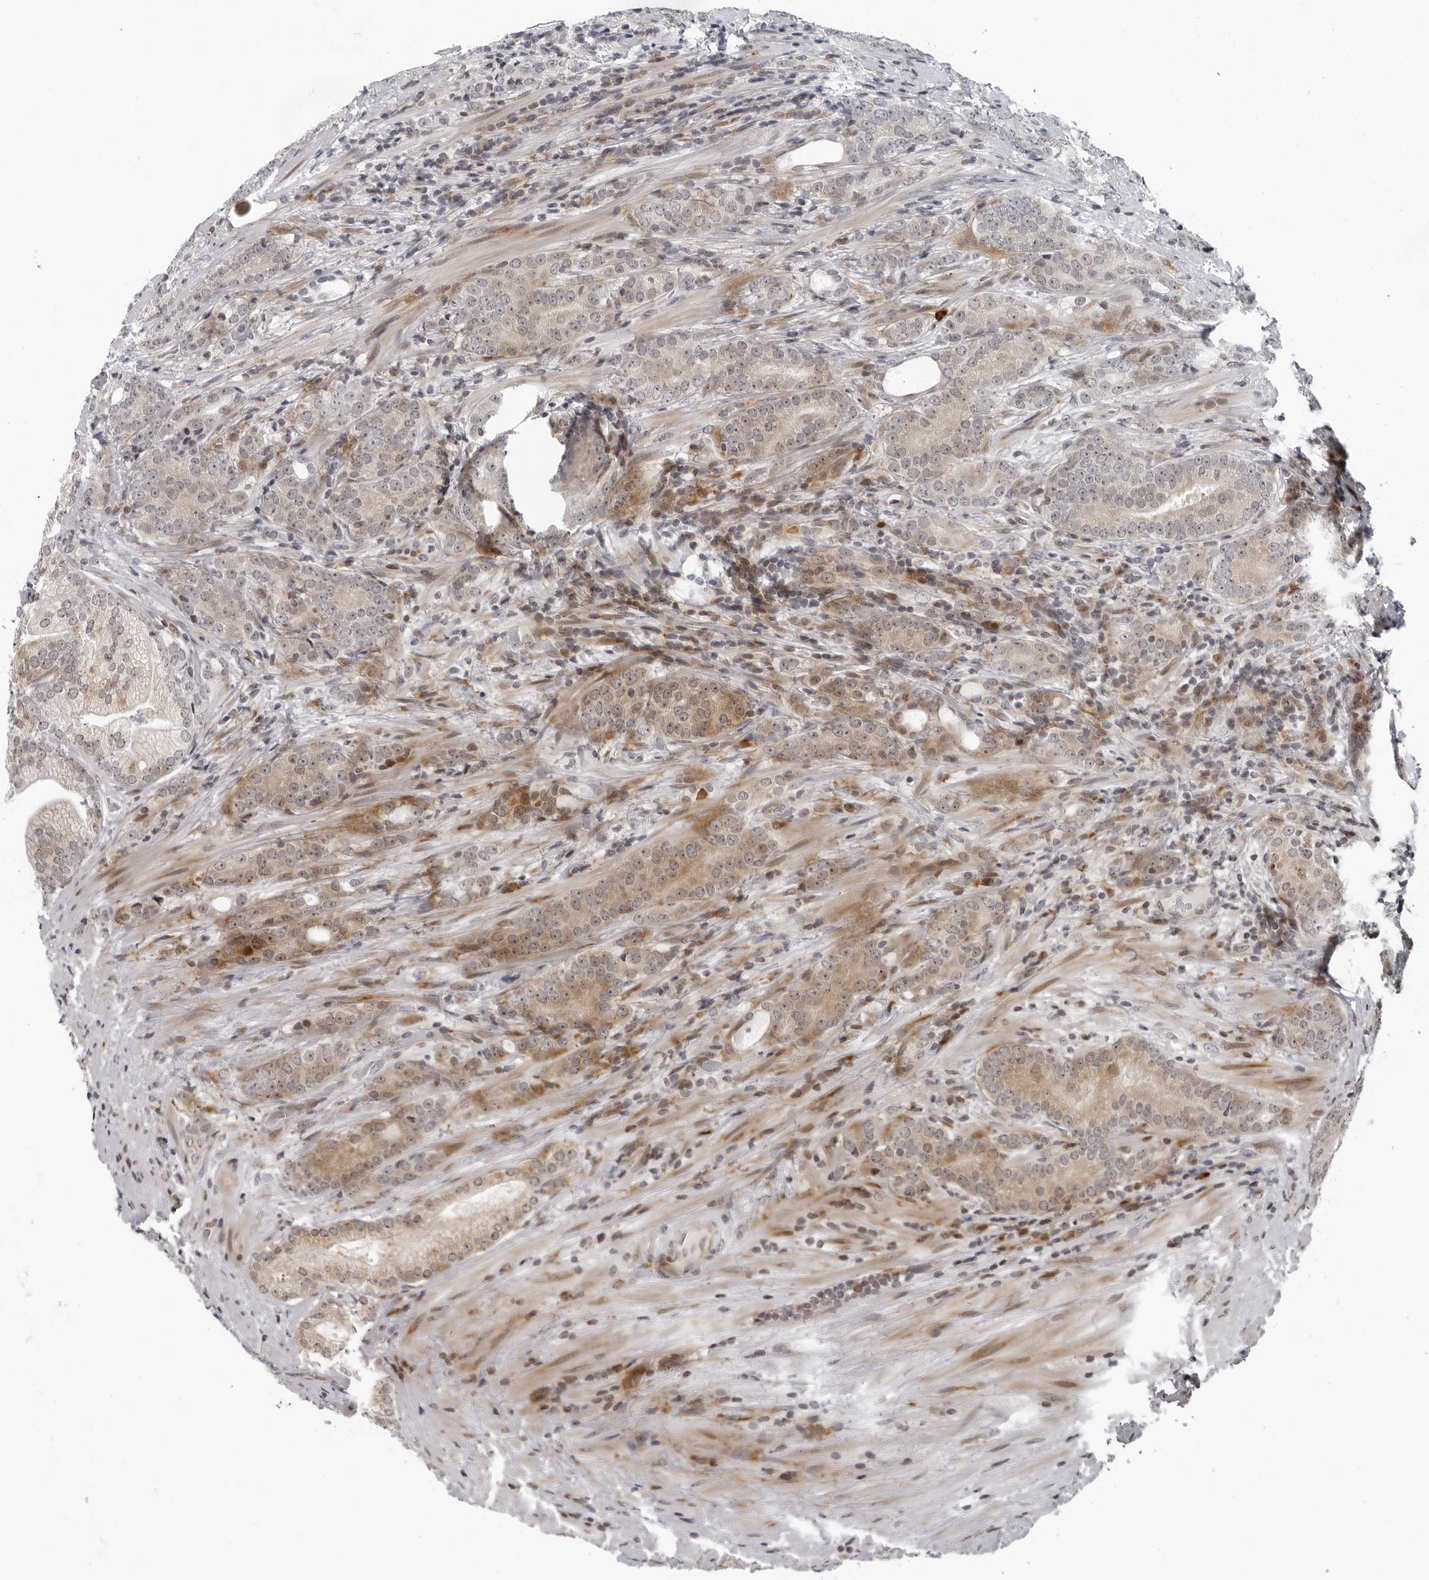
{"staining": {"intensity": "weak", "quantity": "25%-75%", "location": "cytoplasmic/membranous"}, "tissue": "prostate cancer", "cell_type": "Tumor cells", "image_type": "cancer", "snomed": [{"axis": "morphology", "description": "Adenocarcinoma, High grade"}, {"axis": "topography", "description": "Prostate"}], "caption": "Immunohistochemical staining of human prostate cancer displays low levels of weak cytoplasmic/membranous protein positivity in about 25%-75% of tumor cells.", "gene": "PIP4K2C", "patient": {"sex": "male", "age": 57}}